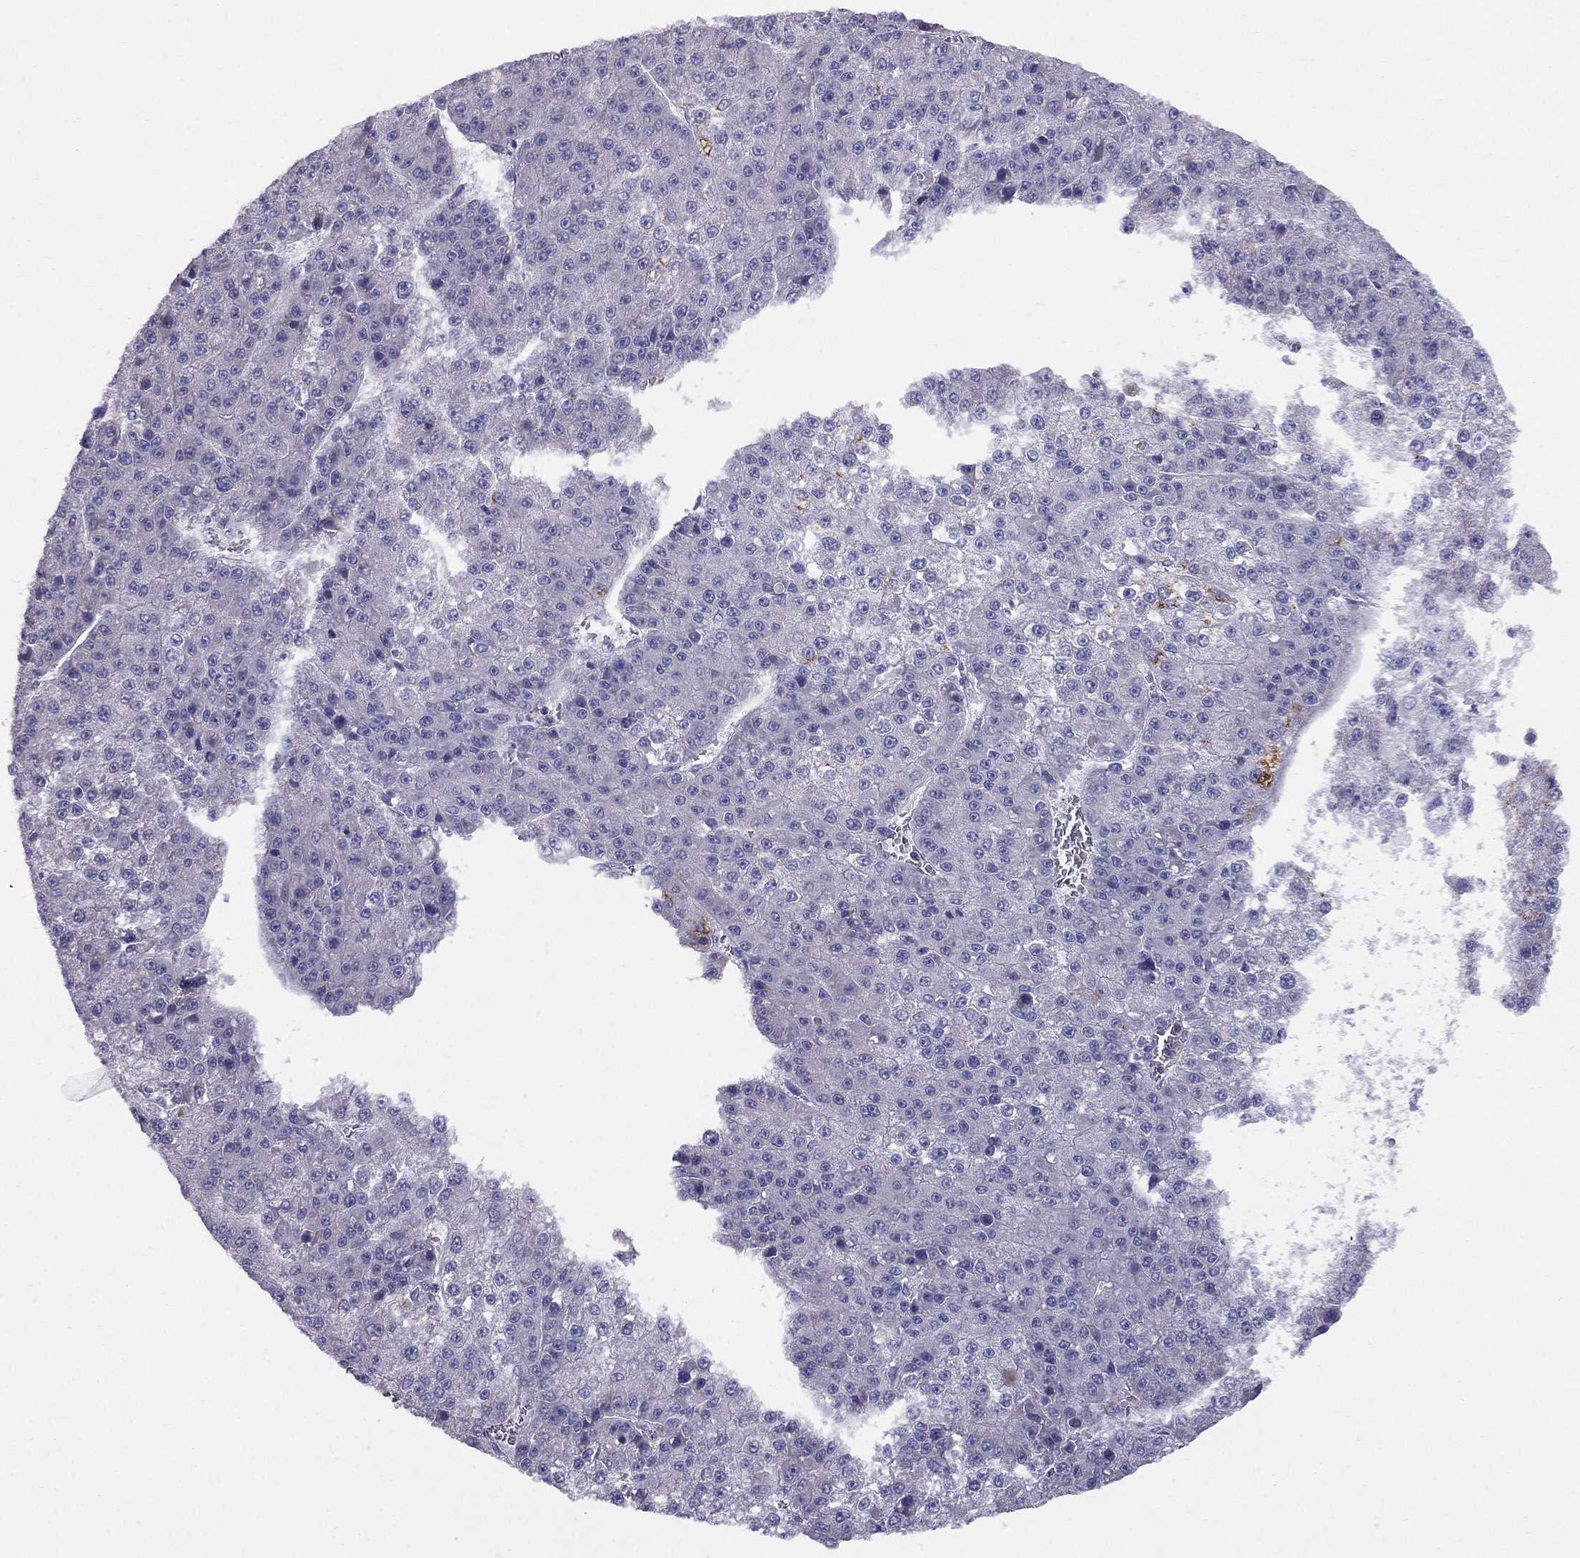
{"staining": {"intensity": "negative", "quantity": "none", "location": "none"}, "tissue": "liver cancer", "cell_type": "Tumor cells", "image_type": "cancer", "snomed": [{"axis": "morphology", "description": "Carcinoma, Hepatocellular, NOS"}, {"axis": "topography", "description": "Liver"}], "caption": "This is an immunohistochemistry image of human hepatocellular carcinoma (liver). There is no staining in tumor cells.", "gene": "GPR50", "patient": {"sex": "female", "age": 73}}